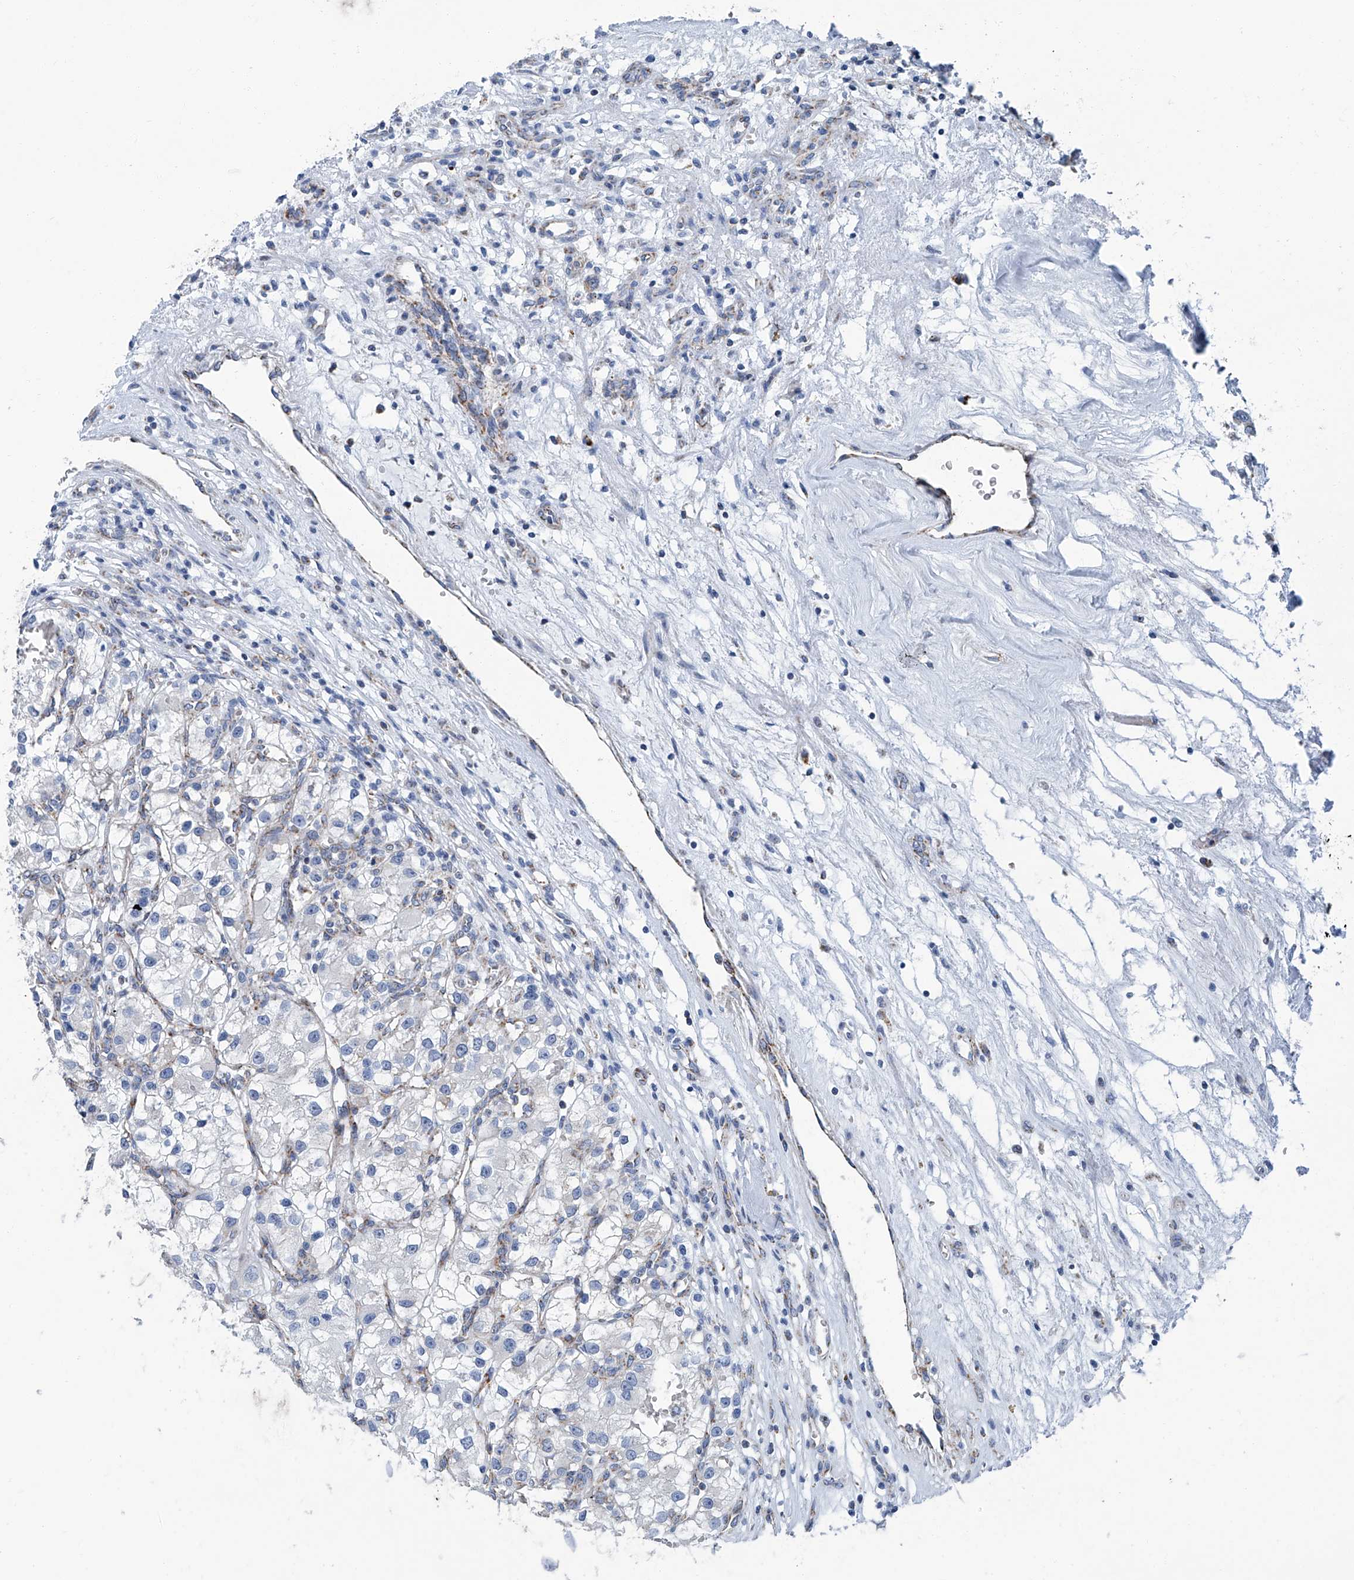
{"staining": {"intensity": "negative", "quantity": "none", "location": "none"}, "tissue": "renal cancer", "cell_type": "Tumor cells", "image_type": "cancer", "snomed": [{"axis": "morphology", "description": "Adenocarcinoma, NOS"}, {"axis": "topography", "description": "Kidney"}], "caption": "Tumor cells show no significant positivity in renal cancer.", "gene": "MT-ND1", "patient": {"sex": "female", "age": 57}}